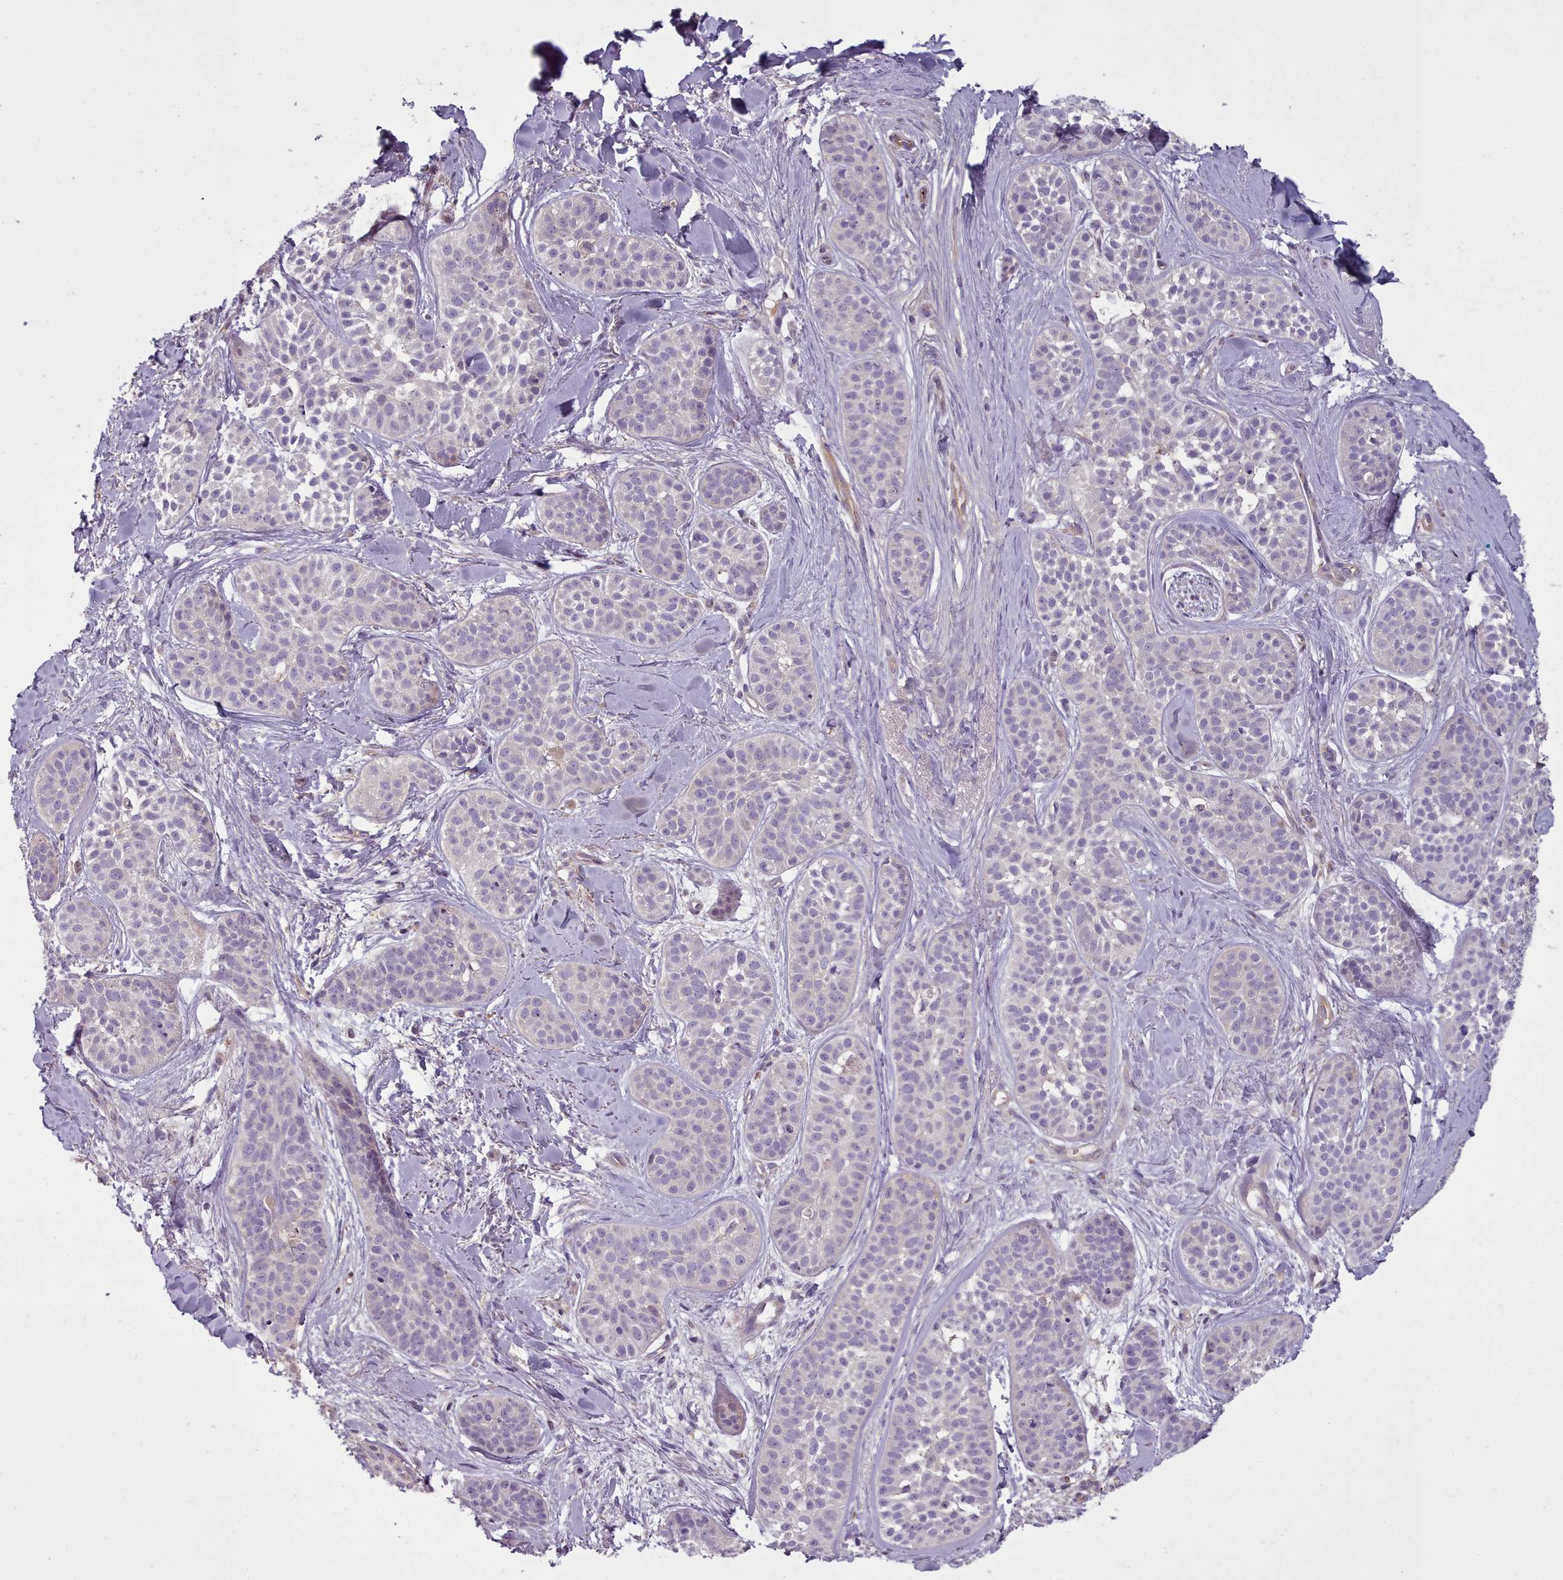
{"staining": {"intensity": "negative", "quantity": "none", "location": "none"}, "tissue": "skin cancer", "cell_type": "Tumor cells", "image_type": "cancer", "snomed": [{"axis": "morphology", "description": "Basal cell carcinoma"}, {"axis": "topography", "description": "Skin"}], "caption": "The IHC image has no significant expression in tumor cells of skin cancer (basal cell carcinoma) tissue. (Immunohistochemistry, brightfield microscopy, high magnification).", "gene": "NDST2", "patient": {"sex": "male", "age": 52}}